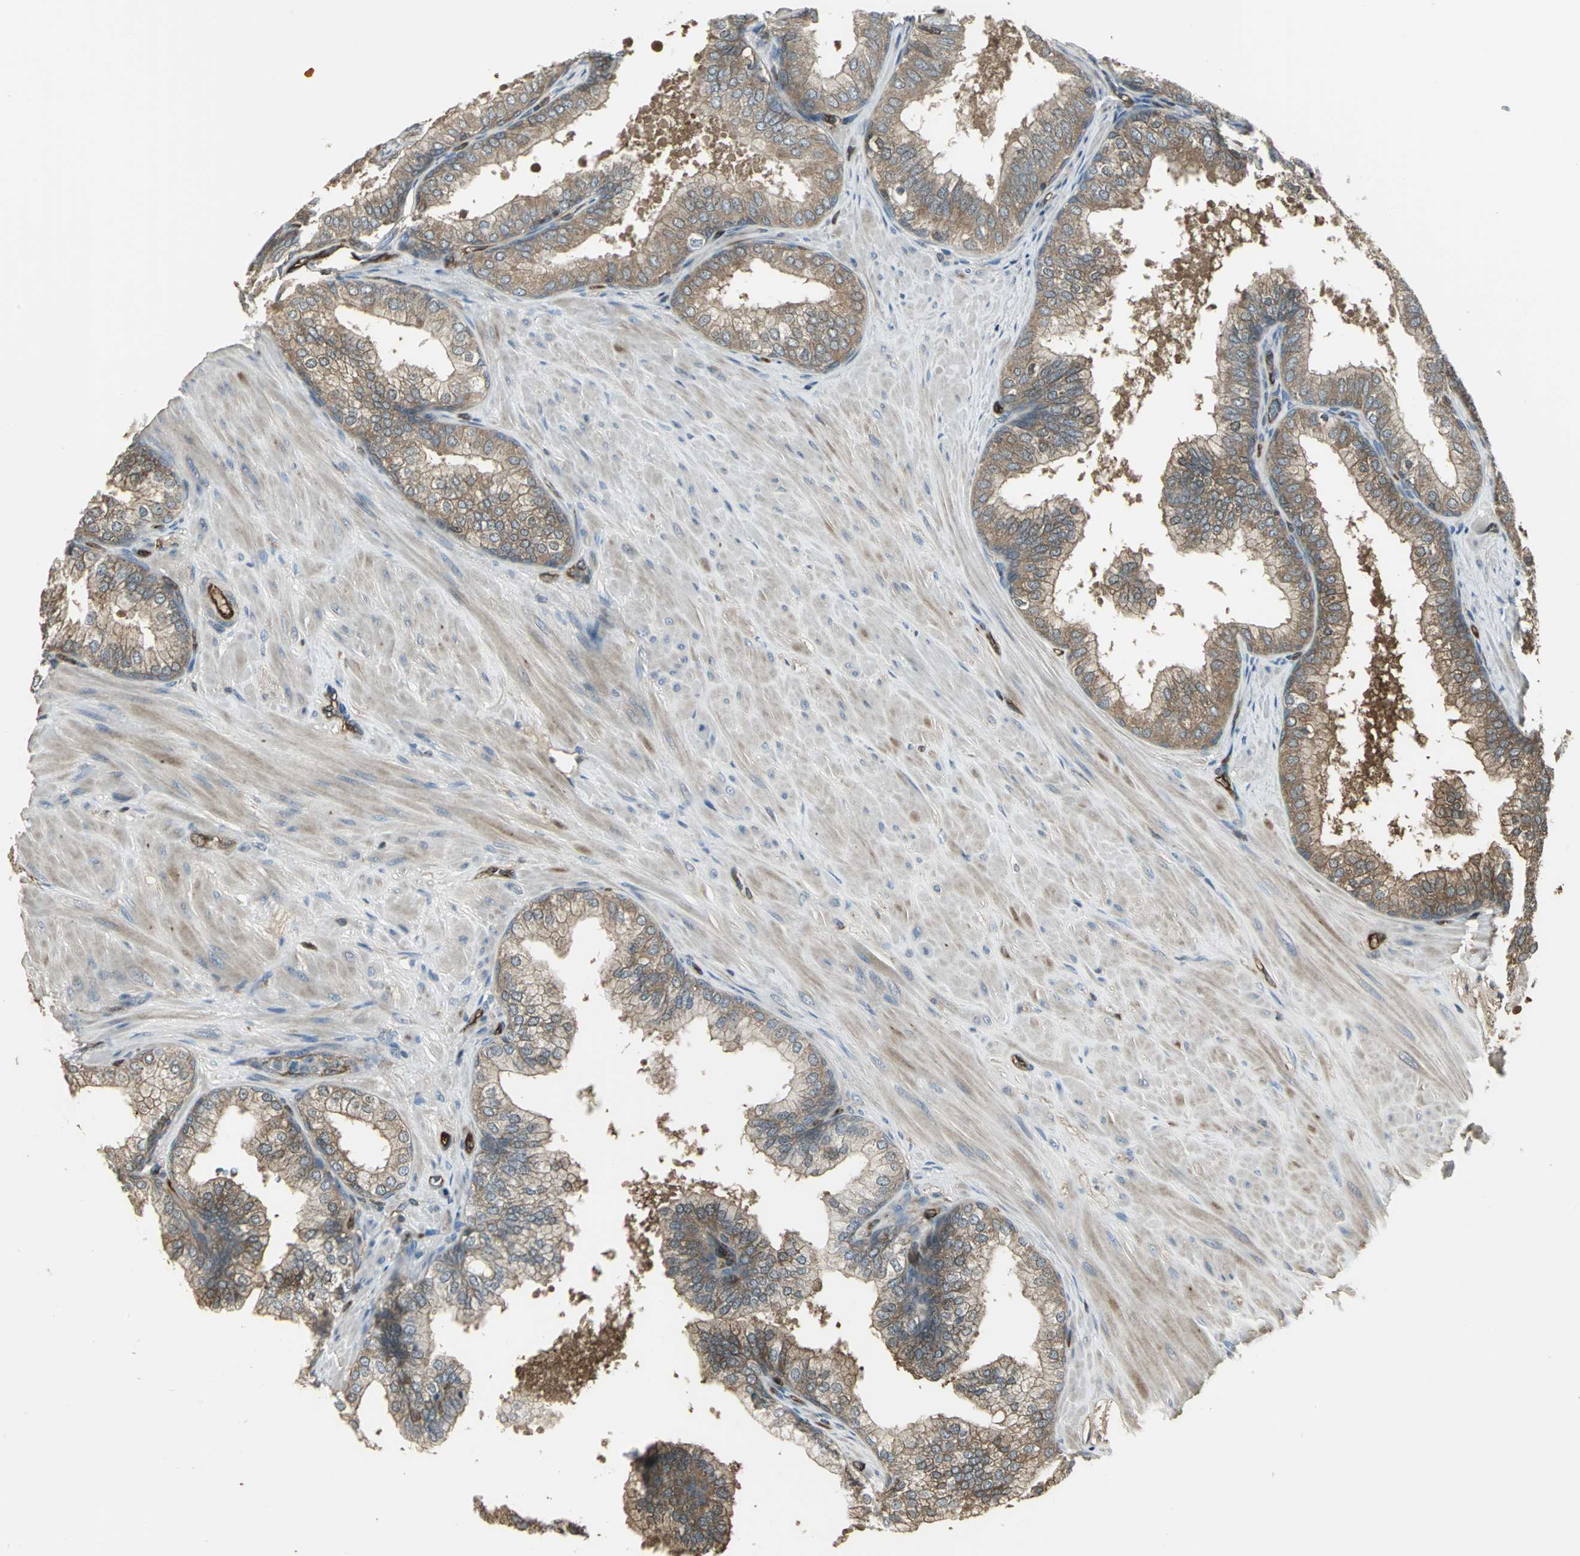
{"staining": {"intensity": "moderate", "quantity": ">75%", "location": "cytoplasmic/membranous"}, "tissue": "prostate", "cell_type": "Glandular cells", "image_type": "normal", "snomed": [{"axis": "morphology", "description": "Normal tissue, NOS"}, {"axis": "topography", "description": "Prostate"}], "caption": "Prostate stained with DAB IHC shows medium levels of moderate cytoplasmic/membranous positivity in about >75% of glandular cells.", "gene": "PRXL2B", "patient": {"sex": "male", "age": 60}}